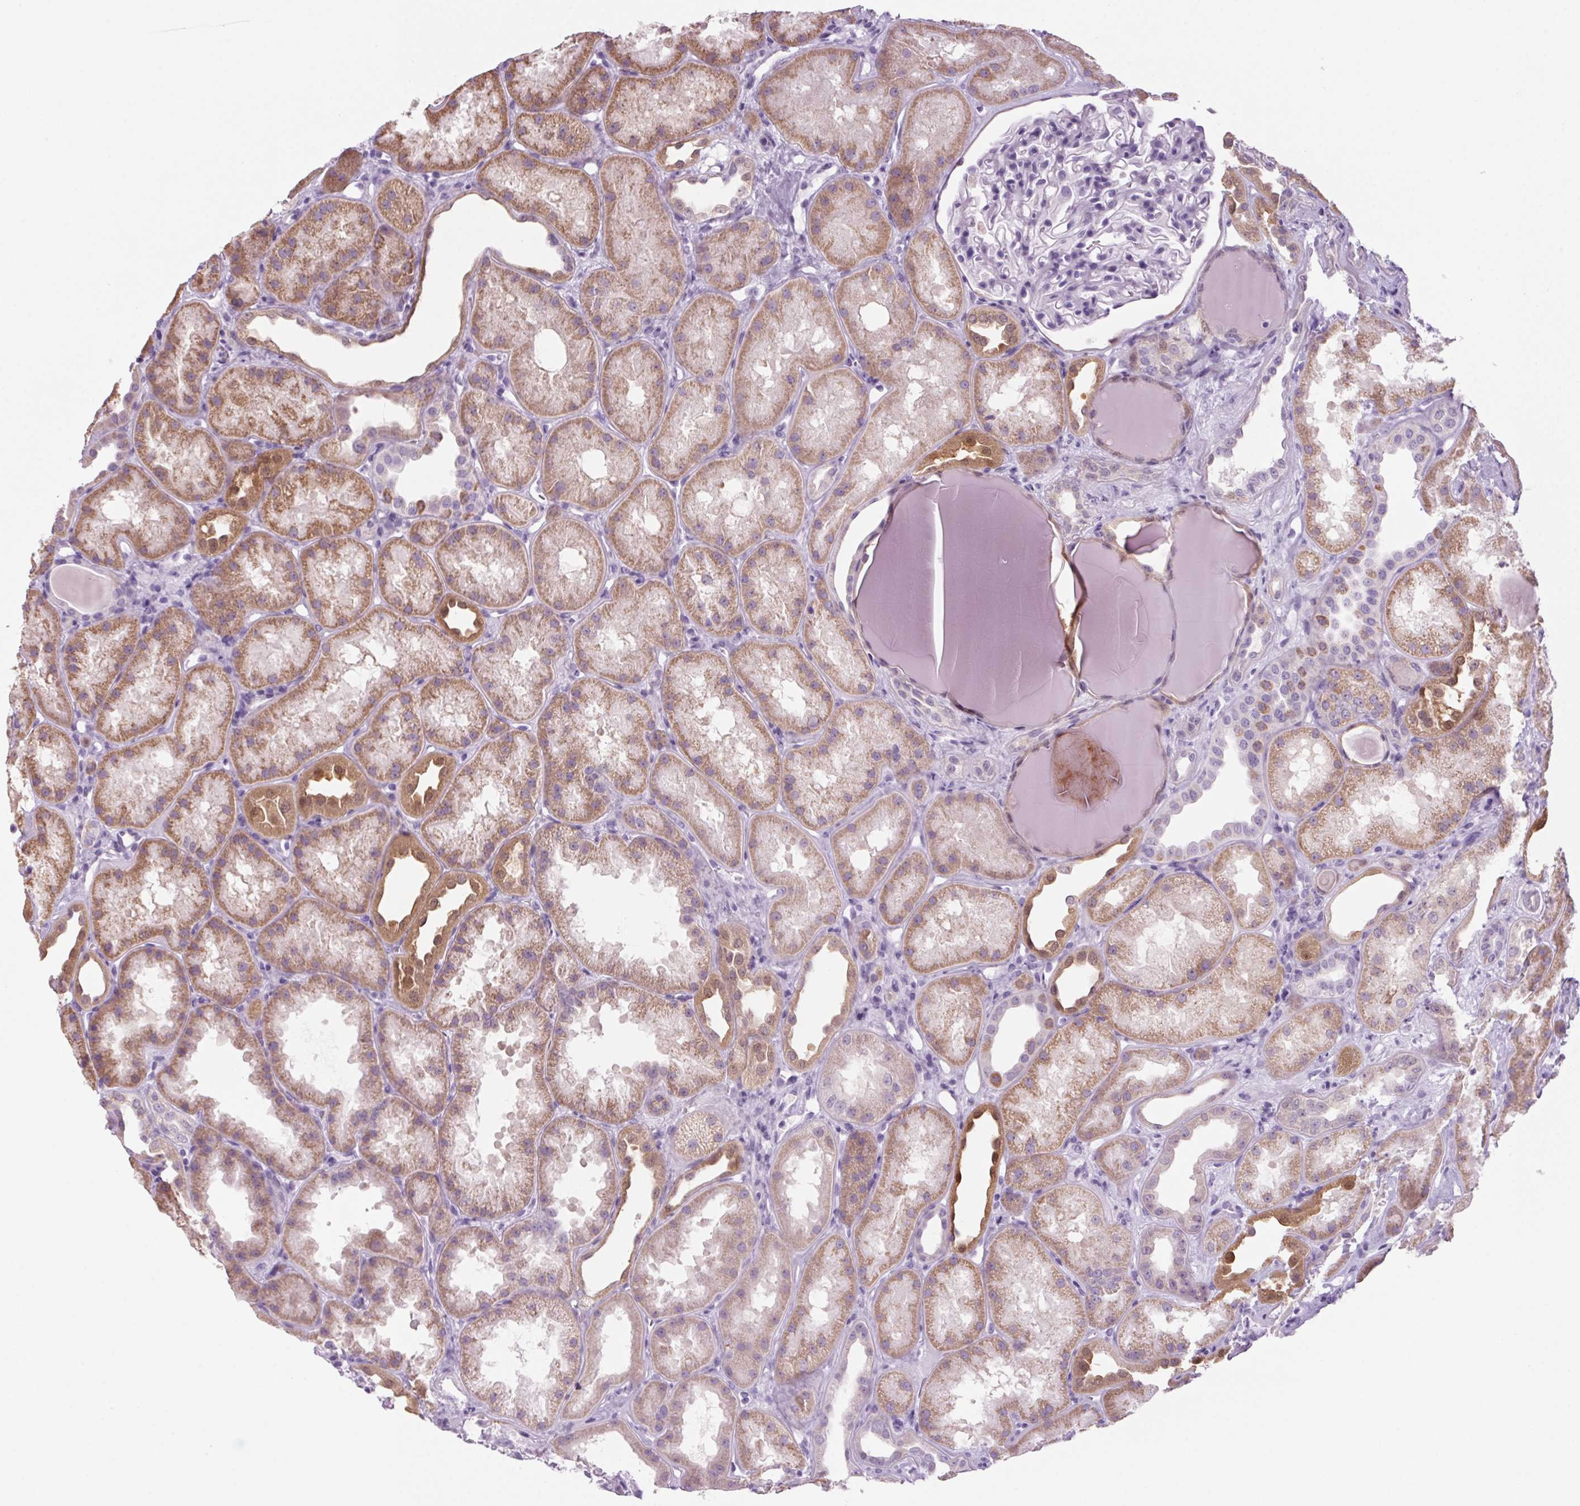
{"staining": {"intensity": "negative", "quantity": "none", "location": "none"}, "tissue": "kidney", "cell_type": "Cells in glomeruli", "image_type": "normal", "snomed": [{"axis": "morphology", "description": "Normal tissue, NOS"}, {"axis": "topography", "description": "Kidney"}], "caption": "An IHC photomicrograph of normal kidney is shown. There is no staining in cells in glomeruli of kidney.", "gene": "PPP1R1A", "patient": {"sex": "male", "age": 61}}